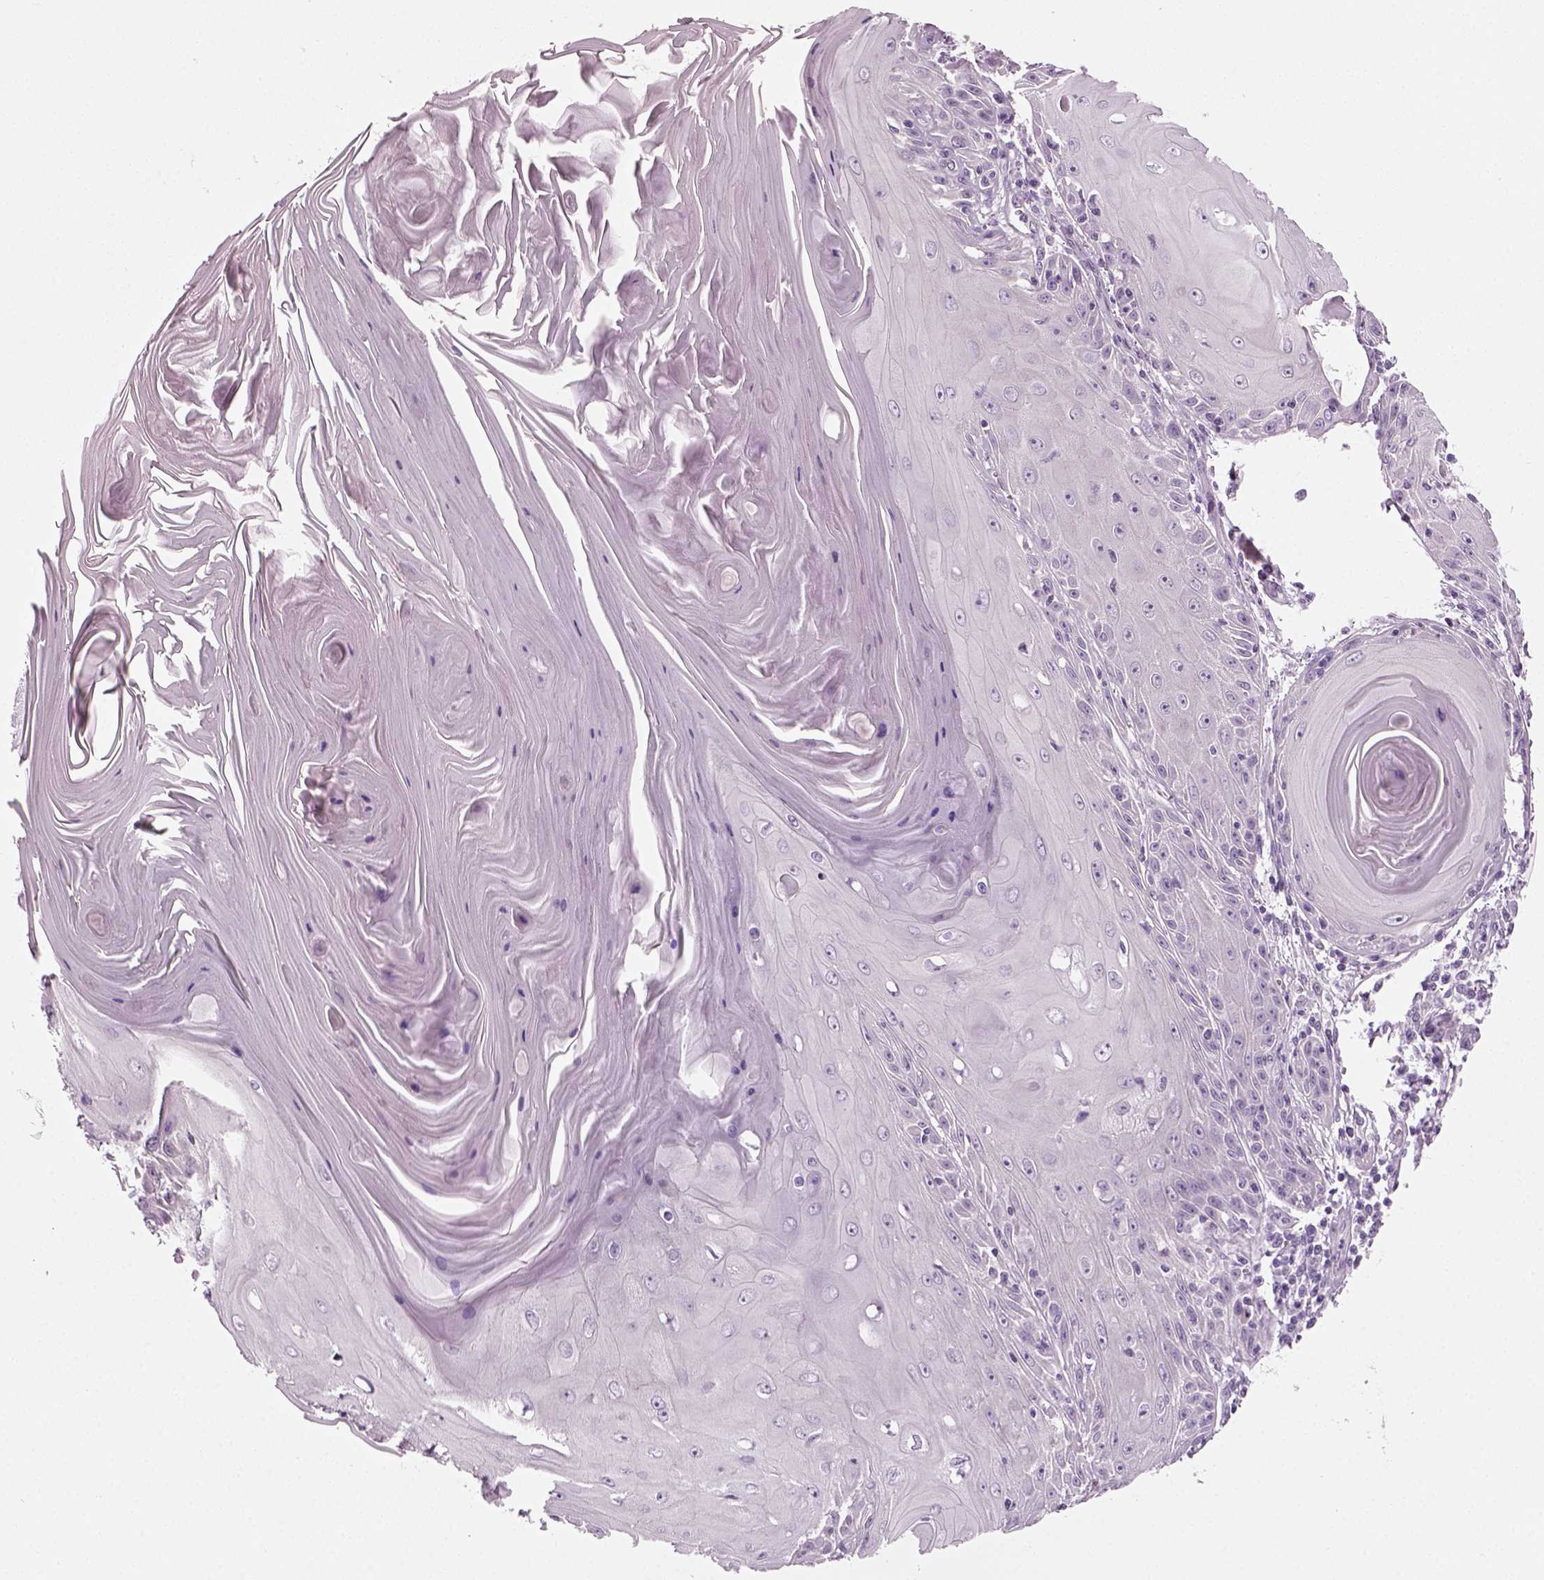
{"staining": {"intensity": "negative", "quantity": "none", "location": "none"}, "tissue": "skin cancer", "cell_type": "Tumor cells", "image_type": "cancer", "snomed": [{"axis": "morphology", "description": "Squamous cell carcinoma, NOS"}, {"axis": "topography", "description": "Skin"}, {"axis": "topography", "description": "Vulva"}], "caption": "Skin squamous cell carcinoma stained for a protein using IHC demonstrates no staining tumor cells.", "gene": "SPATA31E1", "patient": {"sex": "female", "age": 85}}